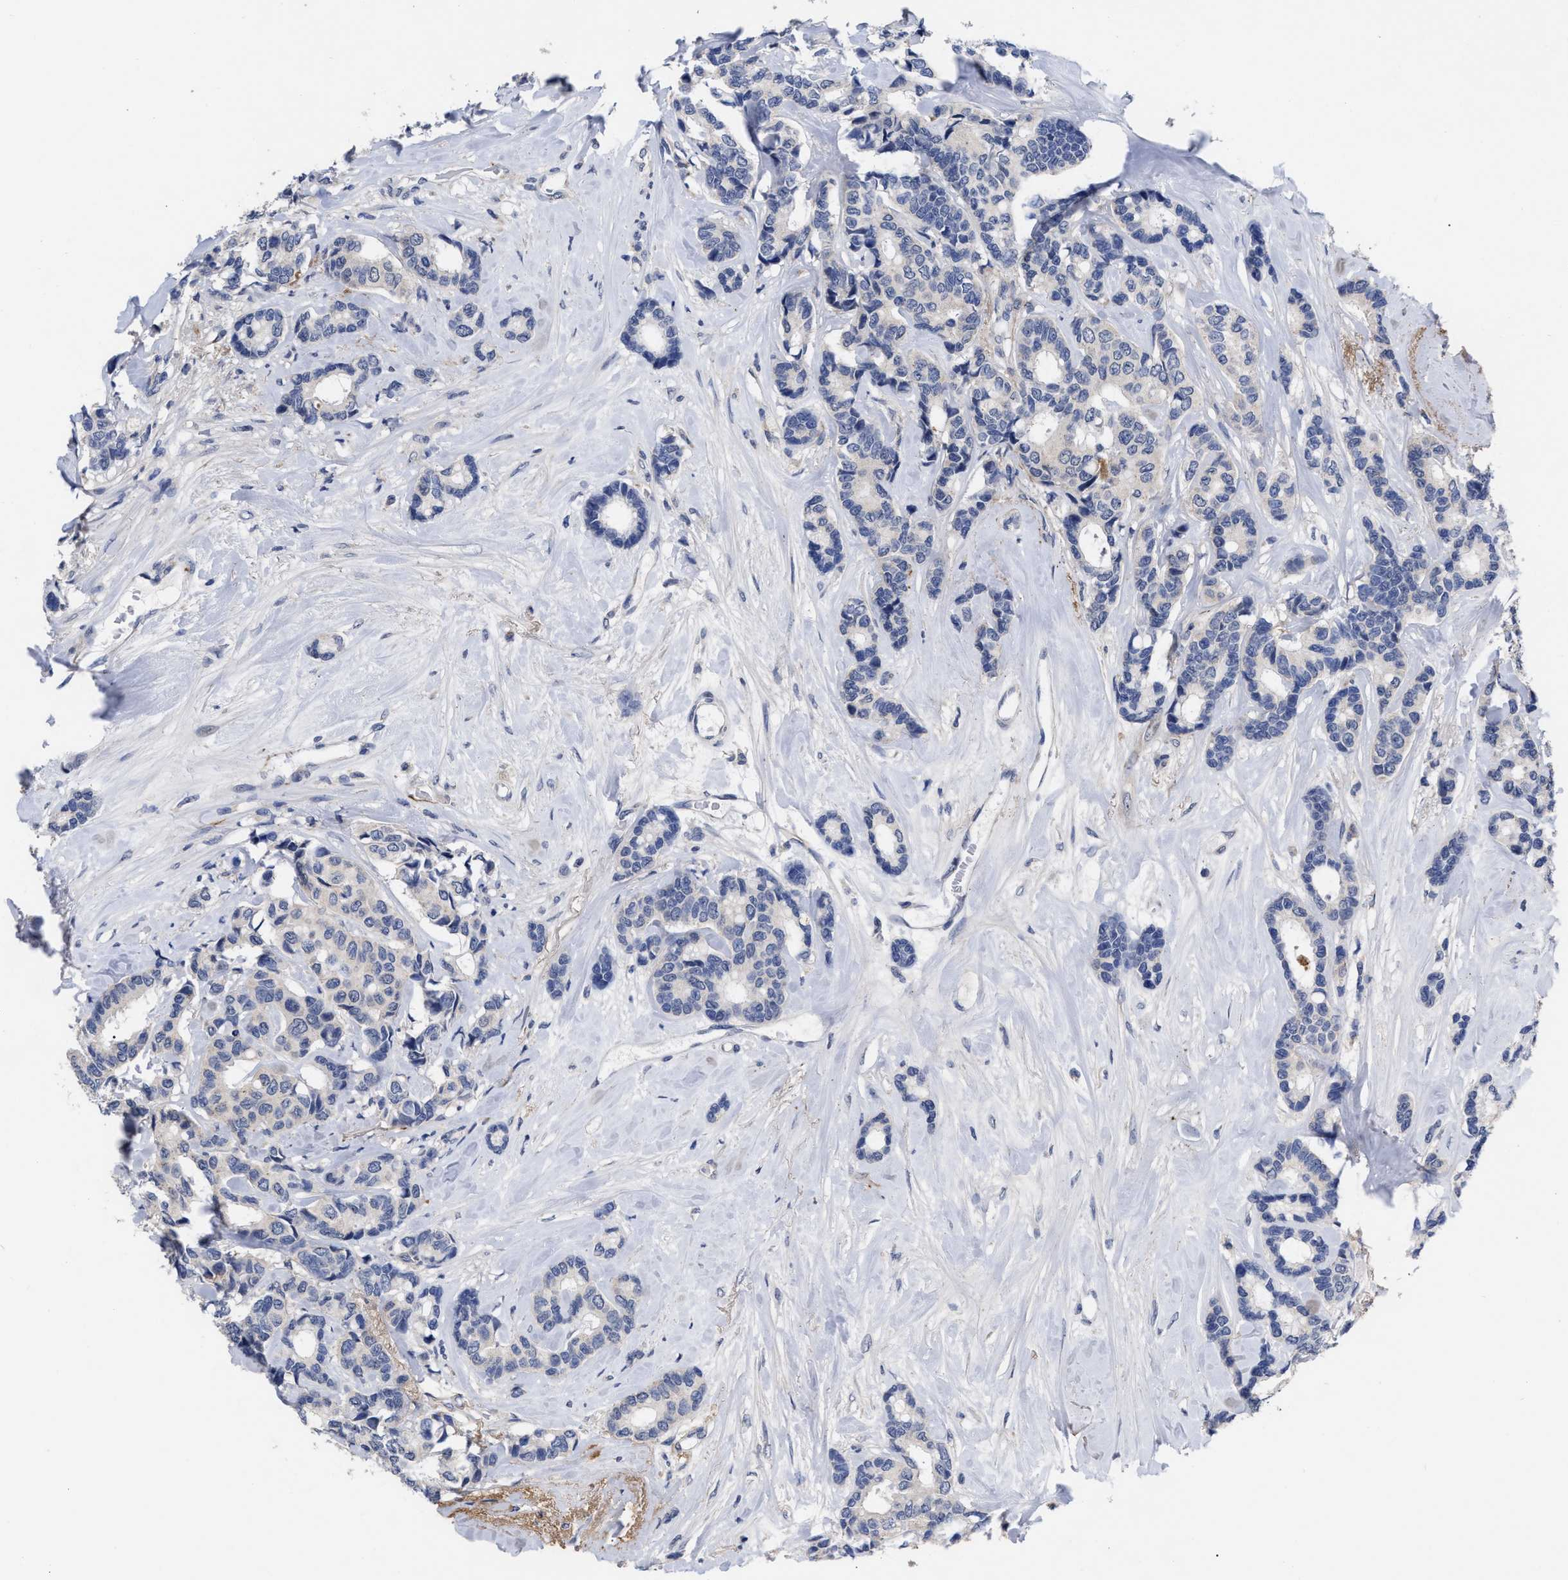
{"staining": {"intensity": "negative", "quantity": "none", "location": "none"}, "tissue": "breast cancer", "cell_type": "Tumor cells", "image_type": "cancer", "snomed": [{"axis": "morphology", "description": "Duct carcinoma"}, {"axis": "topography", "description": "Breast"}], "caption": "Protein analysis of breast invasive ductal carcinoma shows no significant expression in tumor cells.", "gene": "CCN5", "patient": {"sex": "female", "age": 87}}